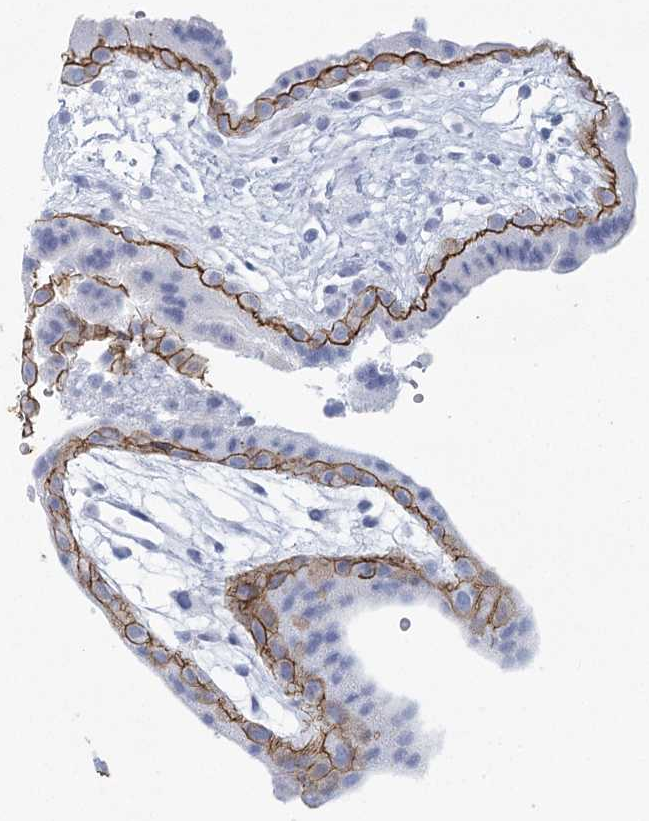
{"staining": {"intensity": "weak", "quantity": "<25%", "location": "cytoplasmic/membranous"}, "tissue": "placenta", "cell_type": "Decidual cells", "image_type": "normal", "snomed": [{"axis": "morphology", "description": "Normal tissue, NOS"}, {"axis": "topography", "description": "Placenta"}], "caption": "Immunohistochemistry (IHC) photomicrograph of normal placenta: human placenta stained with DAB demonstrates no significant protein staining in decidual cells.", "gene": "WNT8B", "patient": {"sex": "female", "age": 18}}